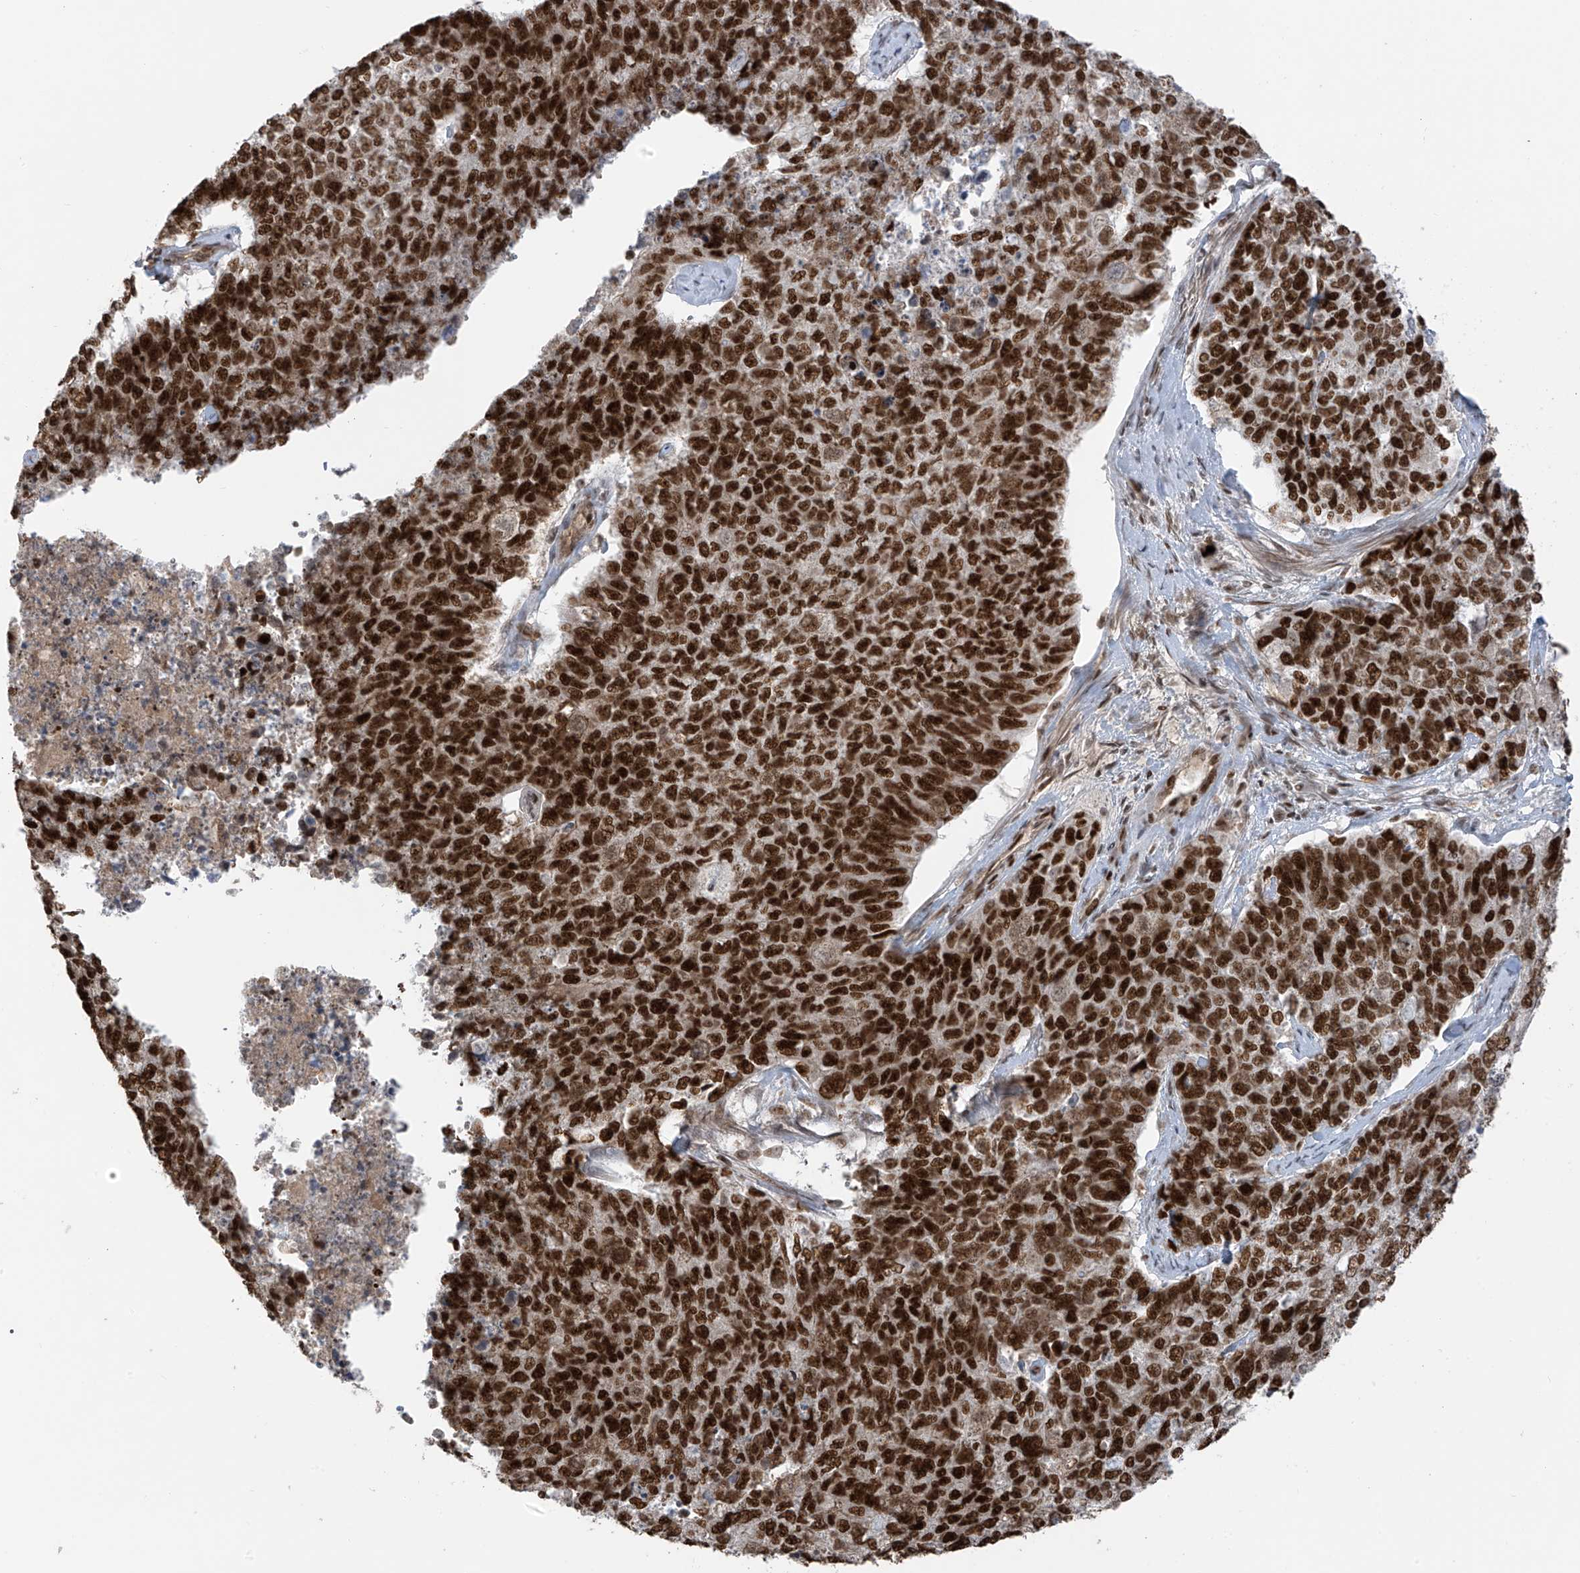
{"staining": {"intensity": "strong", "quantity": ">75%", "location": "nuclear"}, "tissue": "cervical cancer", "cell_type": "Tumor cells", "image_type": "cancer", "snomed": [{"axis": "morphology", "description": "Squamous cell carcinoma, NOS"}, {"axis": "topography", "description": "Cervix"}], "caption": "A micrograph of cervical cancer stained for a protein reveals strong nuclear brown staining in tumor cells.", "gene": "ARHGEF3", "patient": {"sex": "female", "age": 63}}